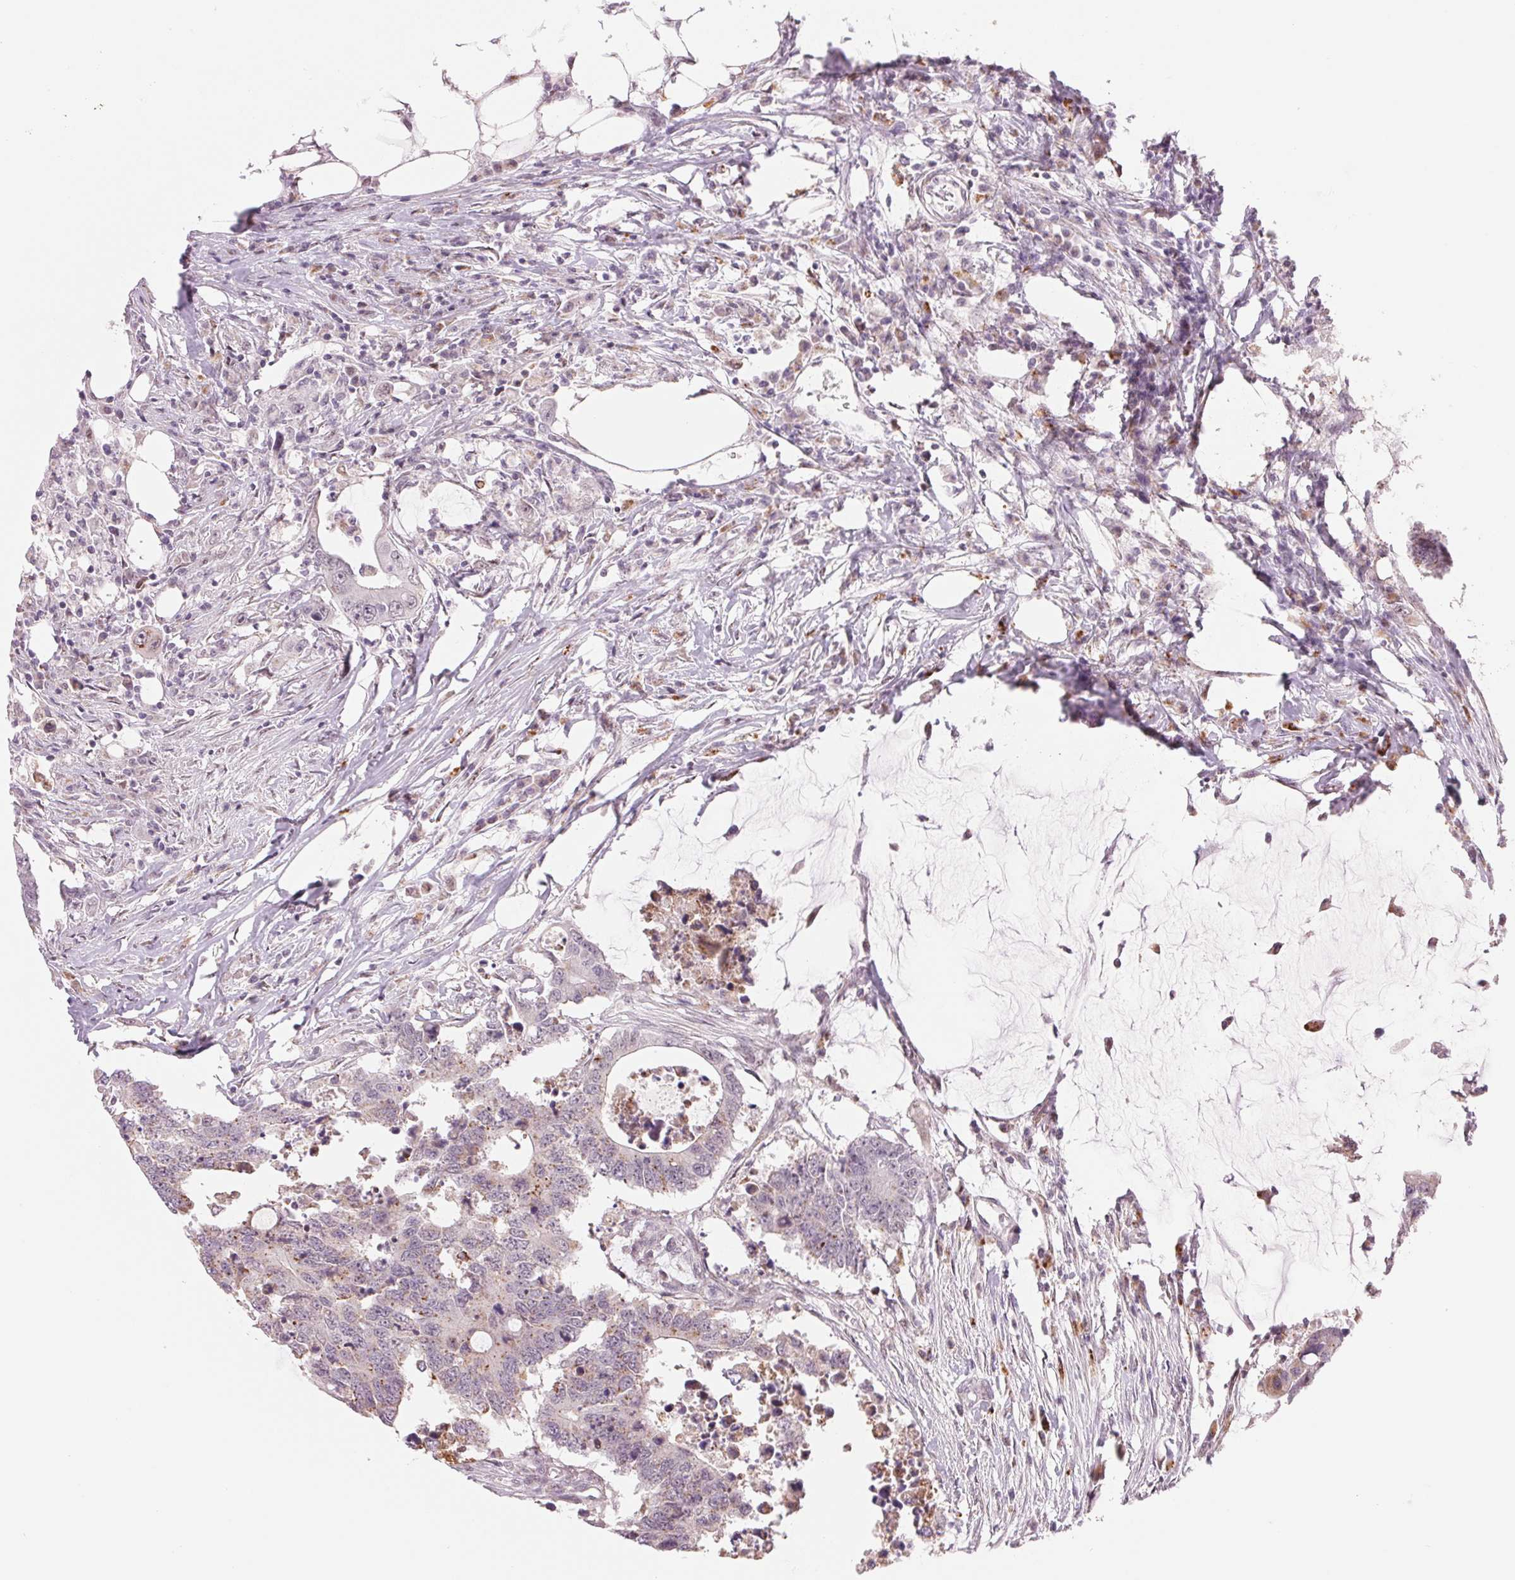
{"staining": {"intensity": "moderate", "quantity": "<25%", "location": "cytoplasmic/membranous"}, "tissue": "colorectal cancer", "cell_type": "Tumor cells", "image_type": "cancer", "snomed": [{"axis": "morphology", "description": "Adenocarcinoma, NOS"}, {"axis": "topography", "description": "Colon"}], "caption": "An image showing moderate cytoplasmic/membranous positivity in about <25% of tumor cells in adenocarcinoma (colorectal), as visualized by brown immunohistochemical staining.", "gene": "ARHGAP32", "patient": {"sex": "male", "age": 71}}